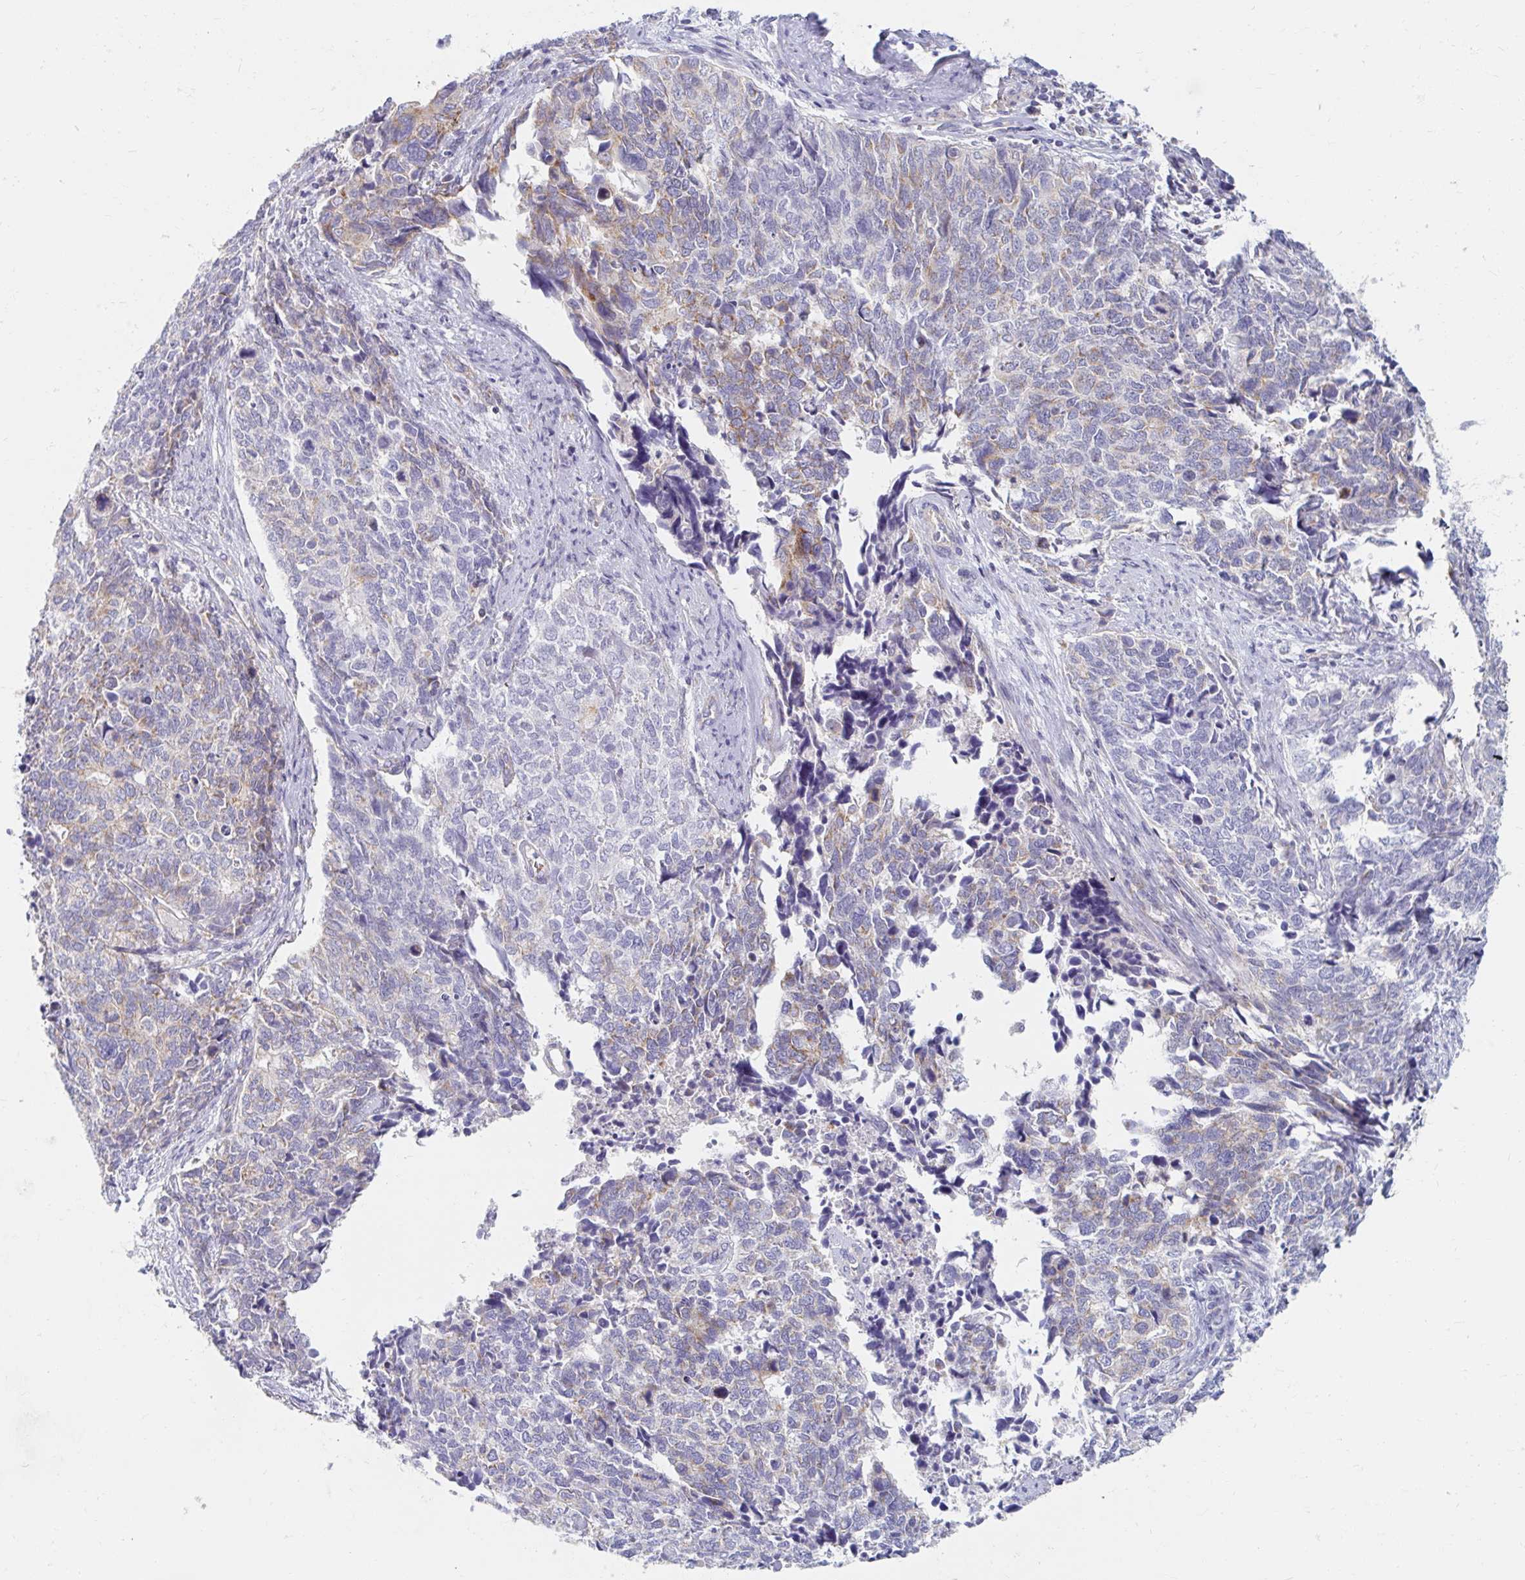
{"staining": {"intensity": "weak", "quantity": "<25%", "location": "cytoplasmic/membranous"}, "tissue": "cervical cancer", "cell_type": "Tumor cells", "image_type": "cancer", "snomed": [{"axis": "morphology", "description": "Adenocarcinoma, NOS"}, {"axis": "topography", "description": "Cervix"}], "caption": "A high-resolution micrograph shows IHC staining of cervical cancer, which reveals no significant expression in tumor cells.", "gene": "MAVS", "patient": {"sex": "female", "age": 63}}